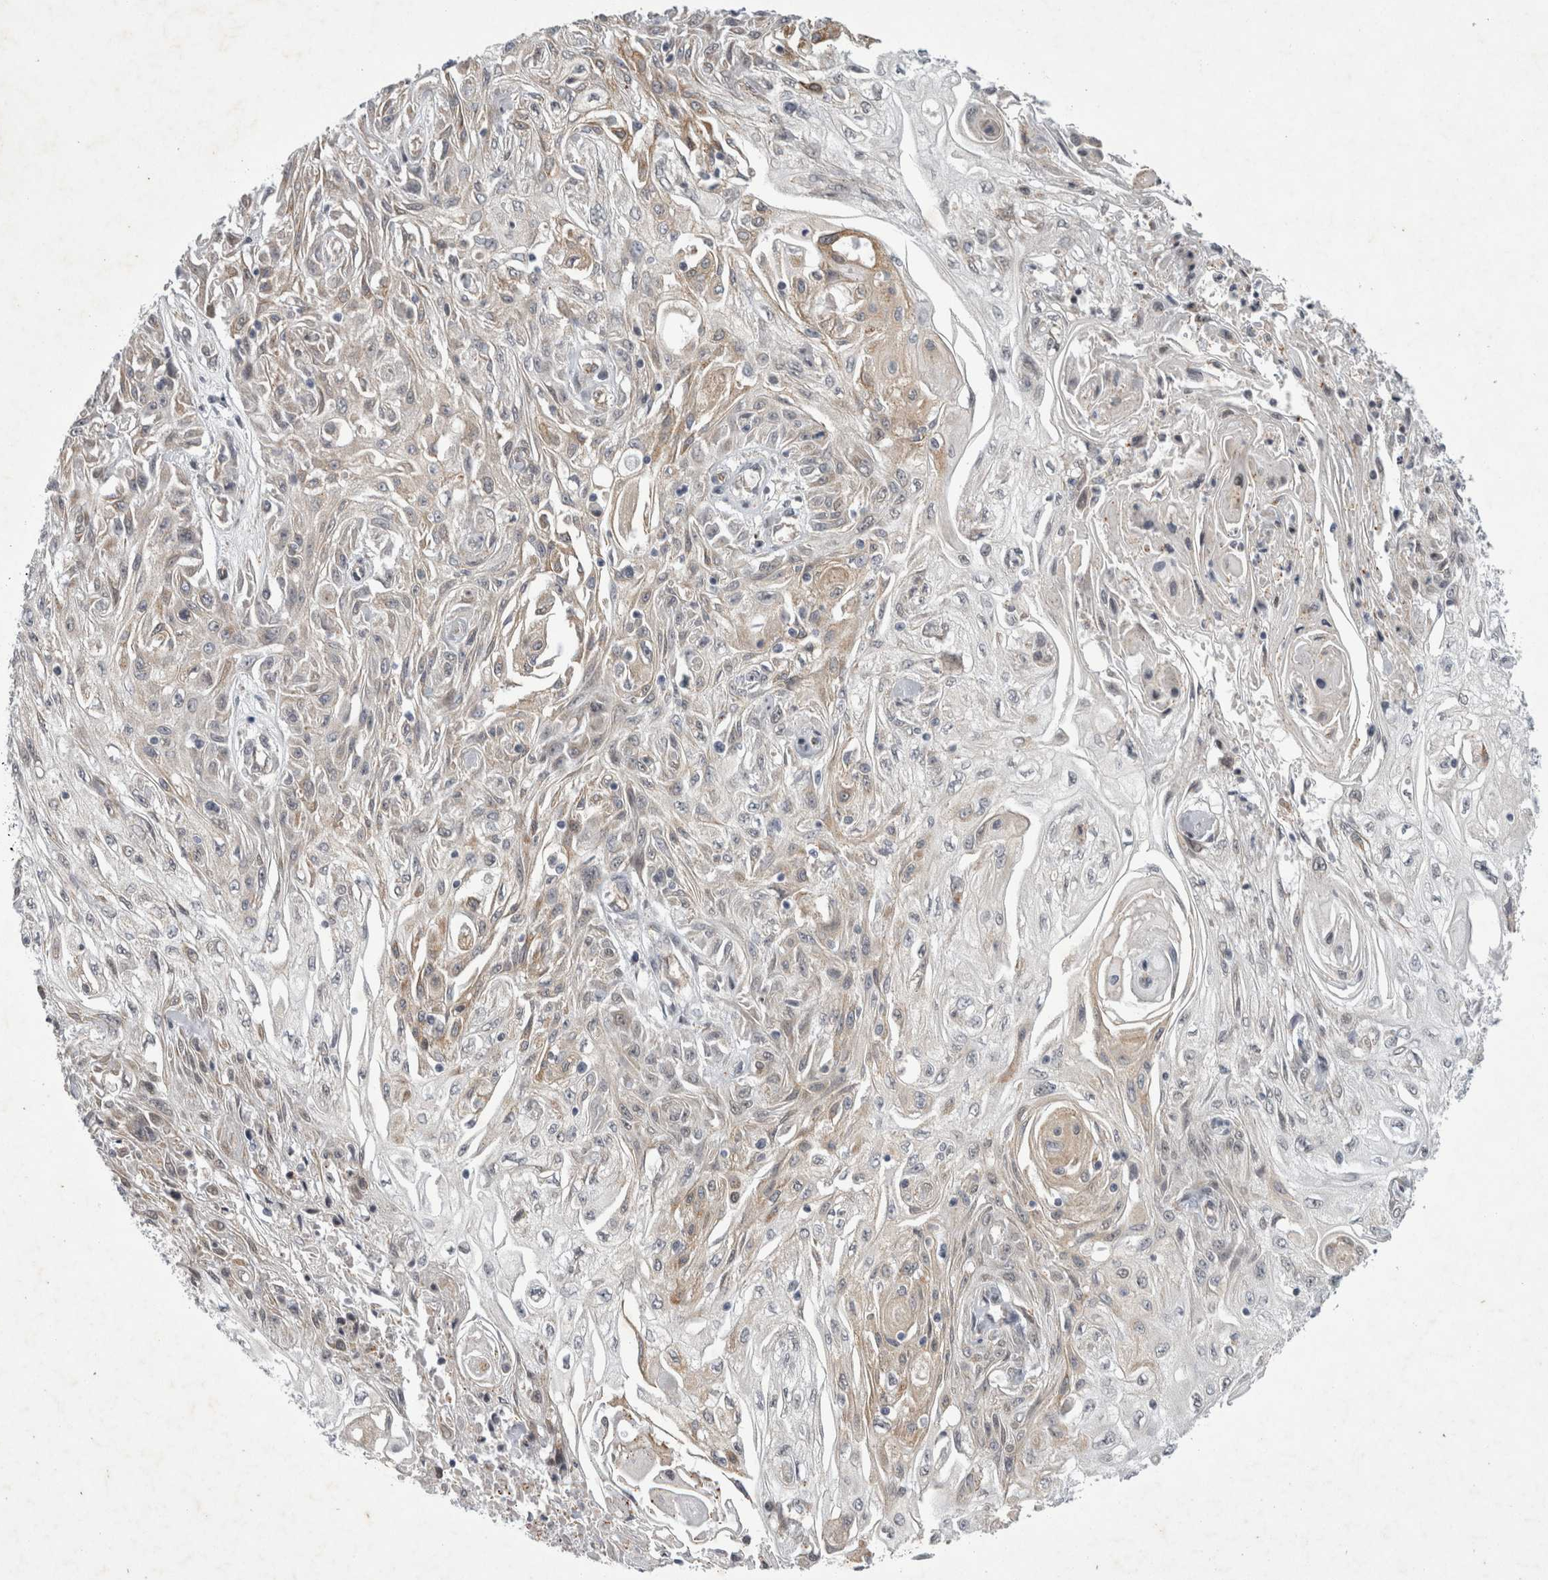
{"staining": {"intensity": "weak", "quantity": "25%-75%", "location": "cytoplasmic/membranous"}, "tissue": "skin cancer", "cell_type": "Tumor cells", "image_type": "cancer", "snomed": [{"axis": "morphology", "description": "Squamous cell carcinoma, NOS"}, {"axis": "morphology", "description": "Squamous cell carcinoma, metastatic, NOS"}, {"axis": "topography", "description": "Skin"}, {"axis": "topography", "description": "Lymph node"}], "caption": "Human skin cancer stained for a protein (brown) demonstrates weak cytoplasmic/membranous positive staining in approximately 25%-75% of tumor cells.", "gene": "PARP11", "patient": {"sex": "male", "age": 75}}